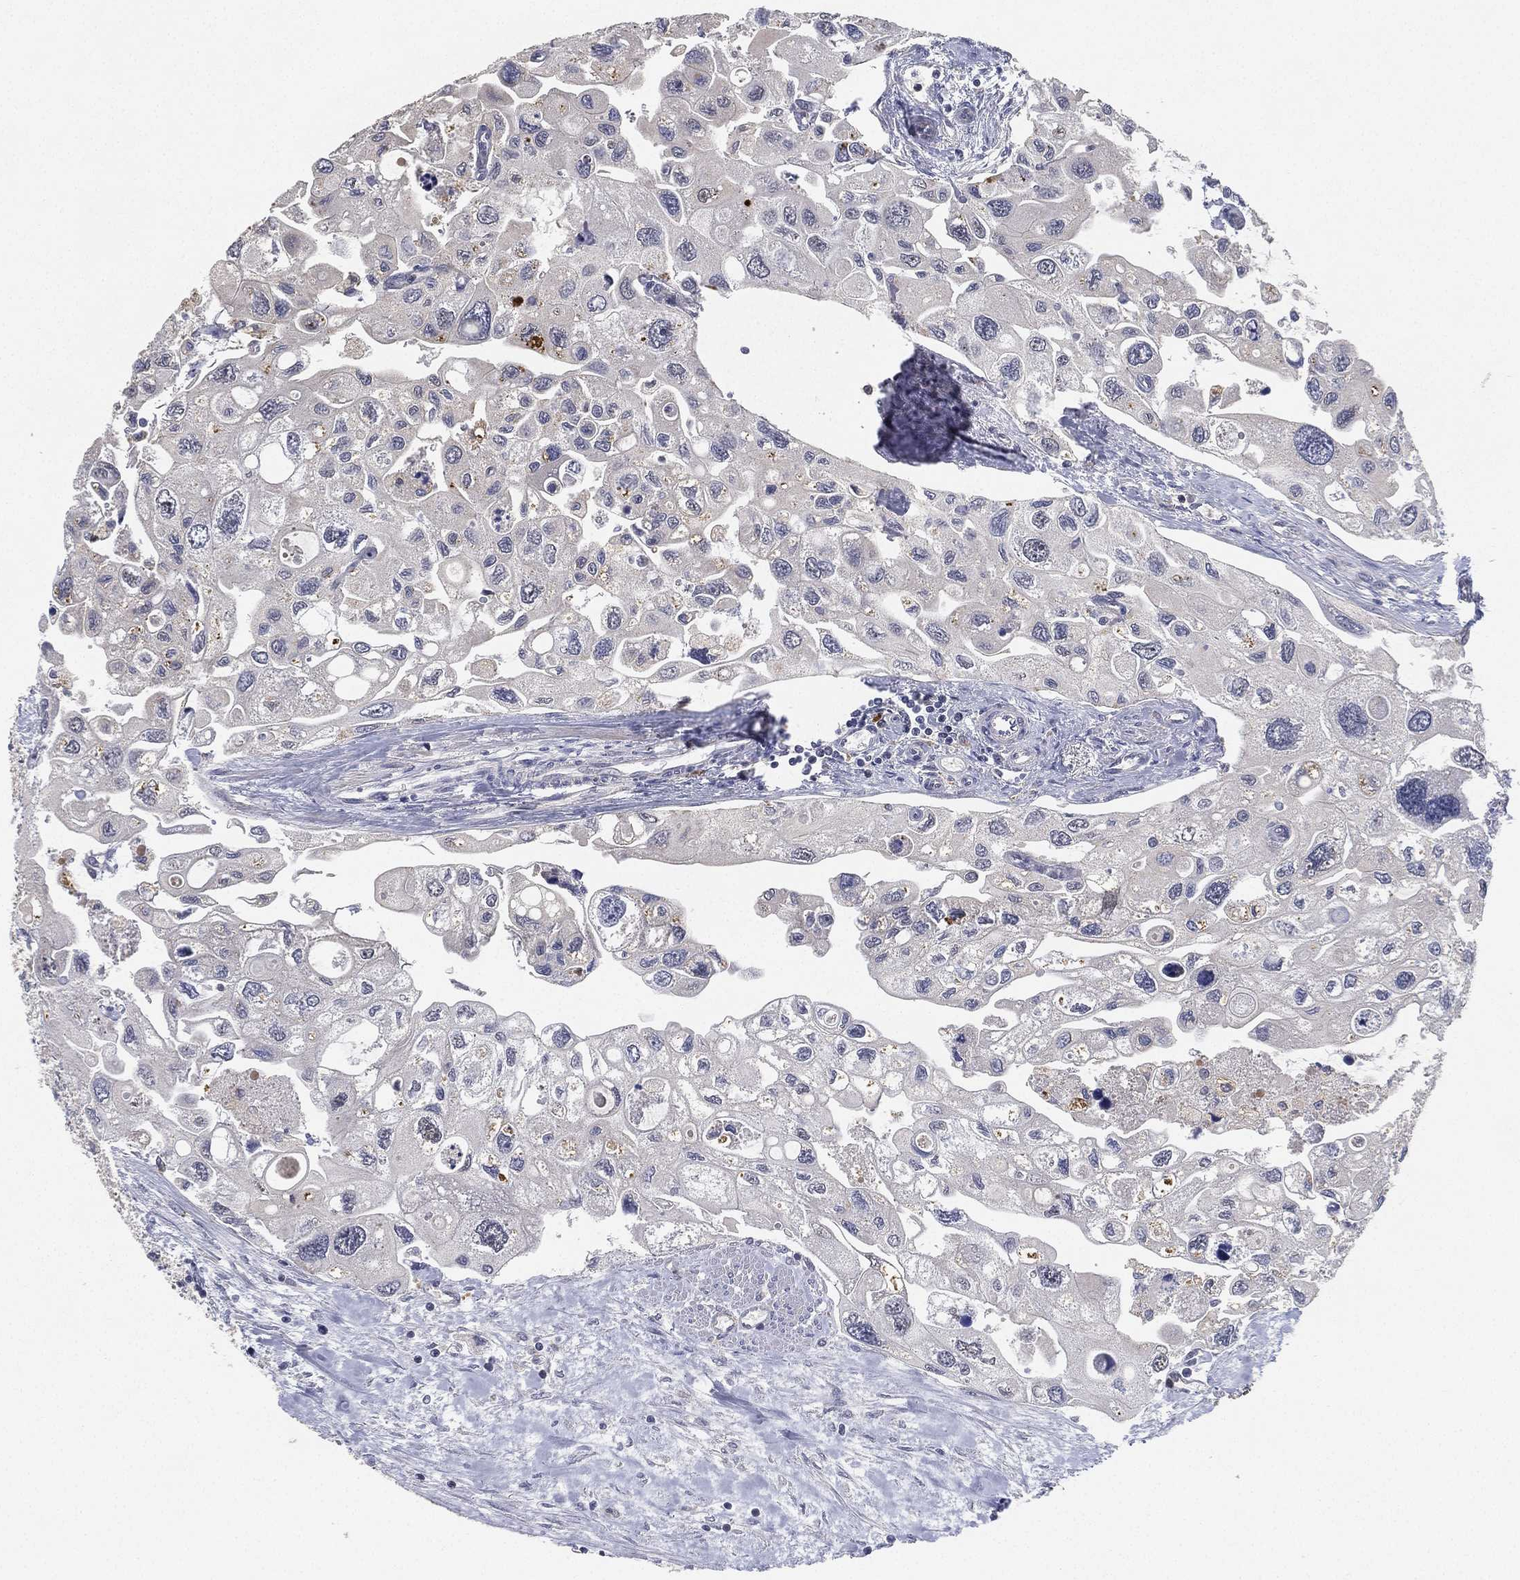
{"staining": {"intensity": "negative", "quantity": "none", "location": "none"}, "tissue": "urothelial cancer", "cell_type": "Tumor cells", "image_type": "cancer", "snomed": [{"axis": "morphology", "description": "Urothelial carcinoma, High grade"}, {"axis": "topography", "description": "Urinary bladder"}], "caption": "The histopathology image reveals no significant positivity in tumor cells of urothelial cancer.", "gene": "CFAP251", "patient": {"sex": "male", "age": 59}}